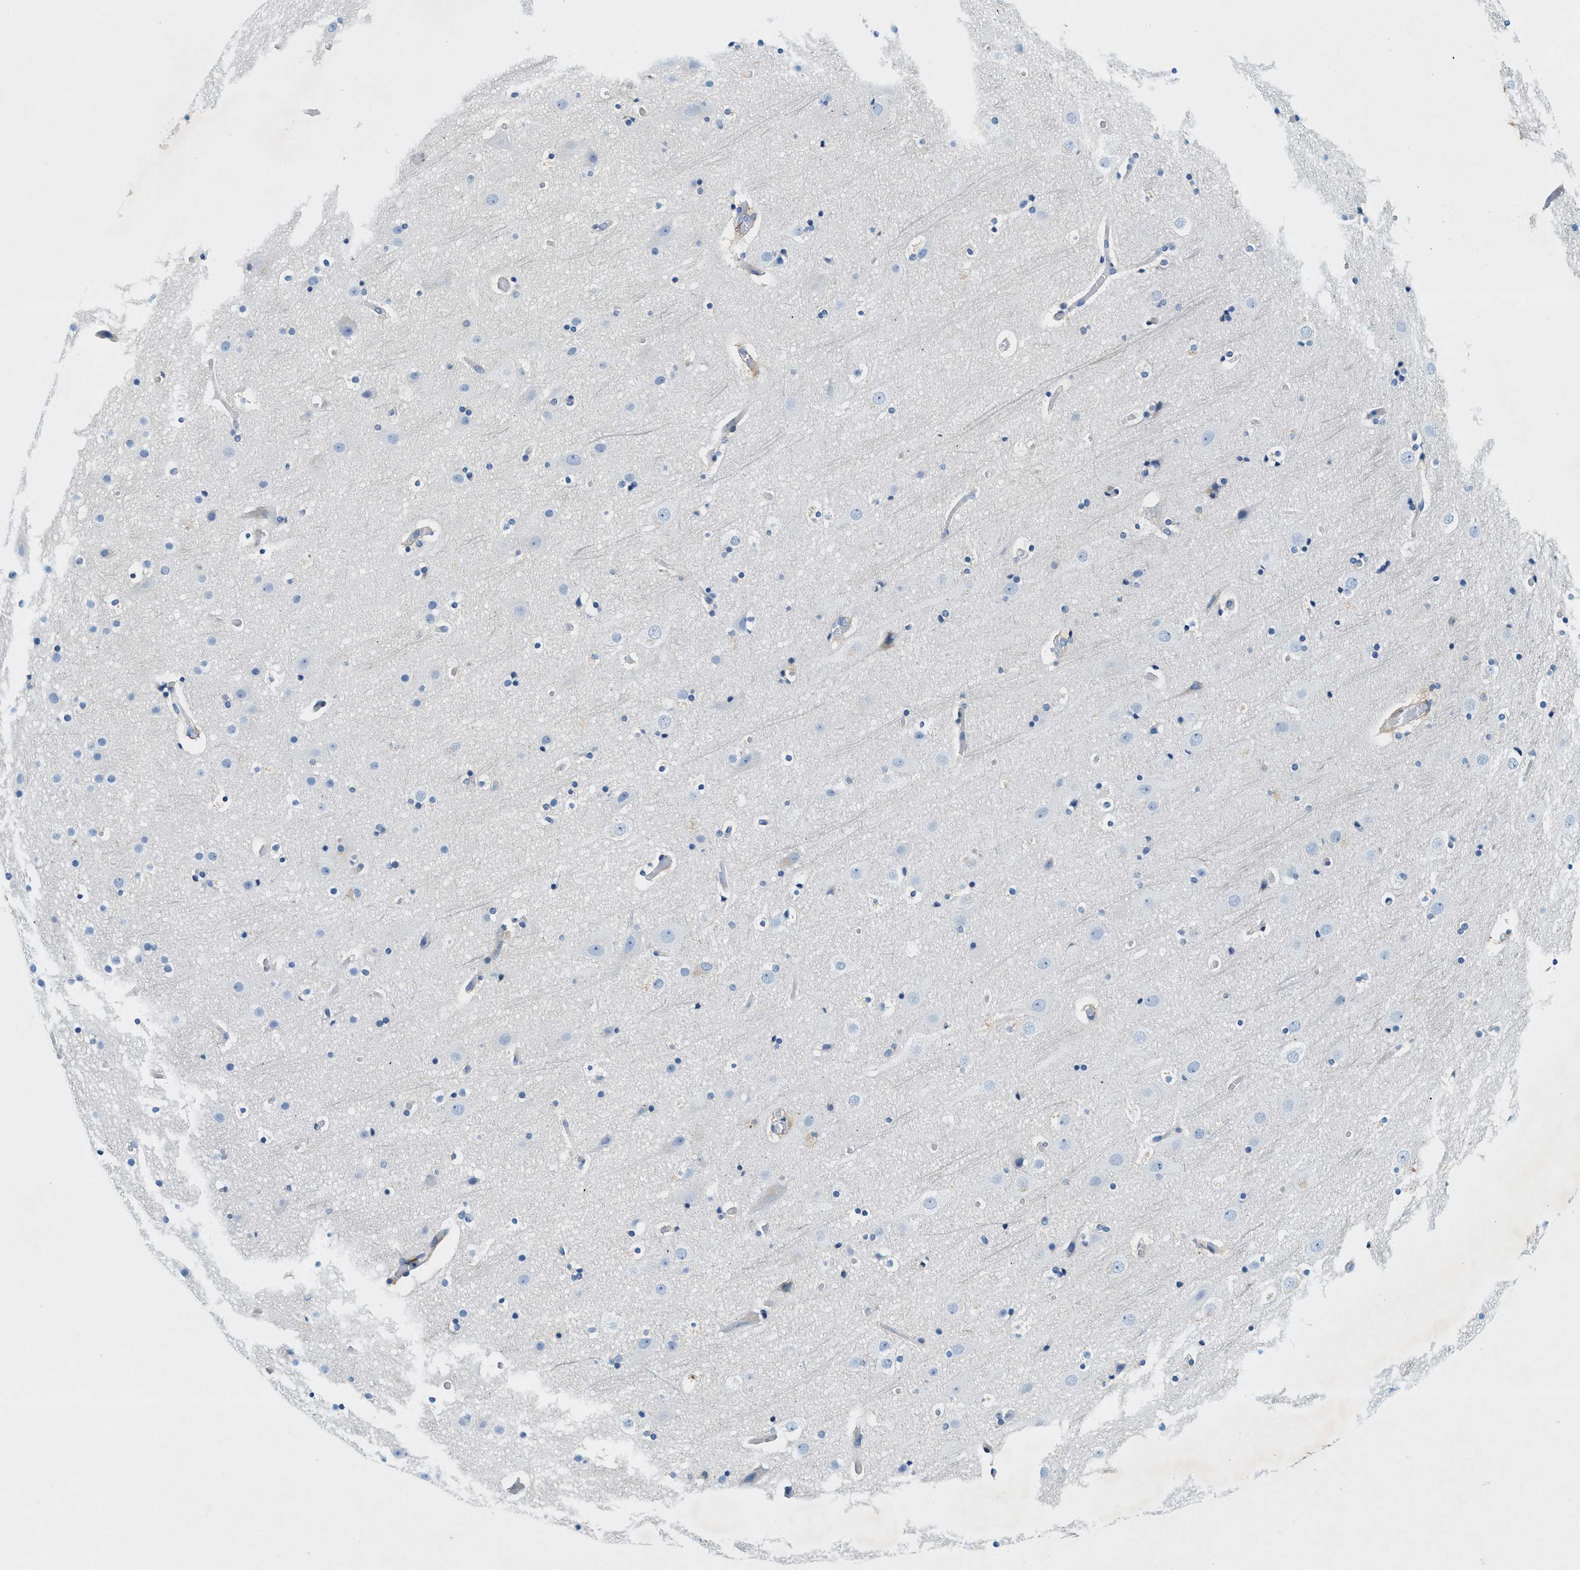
{"staining": {"intensity": "negative", "quantity": "none", "location": "none"}, "tissue": "cerebral cortex", "cell_type": "Endothelial cells", "image_type": "normal", "snomed": [{"axis": "morphology", "description": "Normal tissue, NOS"}, {"axis": "topography", "description": "Cerebral cortex"}], "caption": "Endothelial cells show no significant staining in benign cerebral cortex.", "gene": "ZDHHC13", "patient": {"sex": "male", "age": 57}}